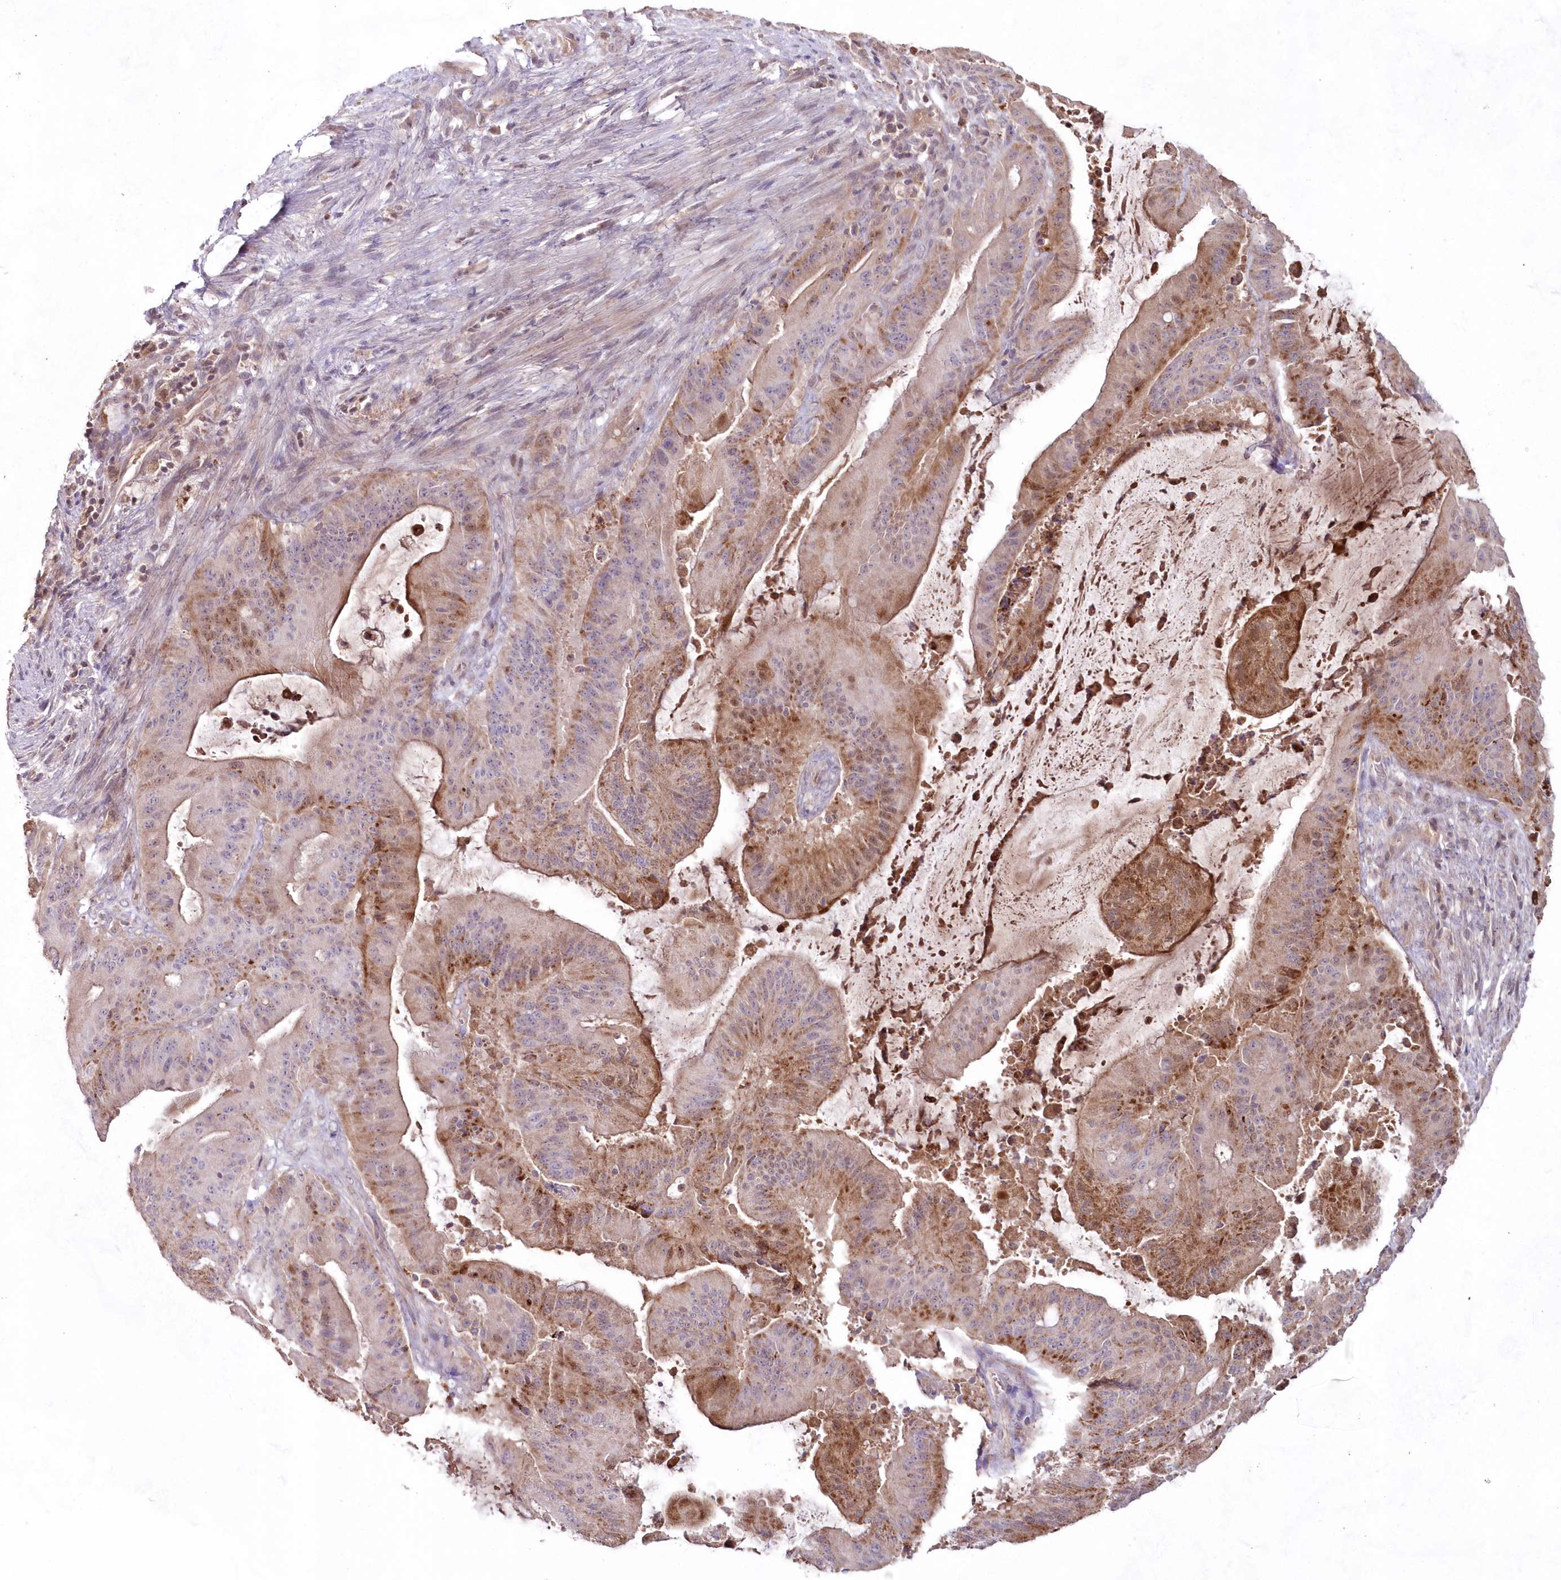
{"staining": {"intensity": "moderate", "quantity": "25%-75%", "location": "cytoplasmic/membranous"}, "tissue": "liver cancer", "cell_type": "Tumor cells", "image_type": "cancer", "snomed": [{"axis": "morphology", "description": "Normal tissue, NOS"}, {"axis": "morphology", "description": "Cholangiocarcinoma"}, {"axis": "topography", "description": "Liver"}, {"axis": "topography", "description": "Peripheral nerve tissue"}], "caption": "IHC micrograph of neoplastic tissue: human liver cancer stained using immunohistochemistry (IHC) displays medium levels of moderate protein expression localized specifically in the cytoplasmic/membranous of tumor cells, appearing as a cytoplasmic/membranous brown color.", "gene": "IMPA1", "patient": {"sex": "female", "age": 73}}